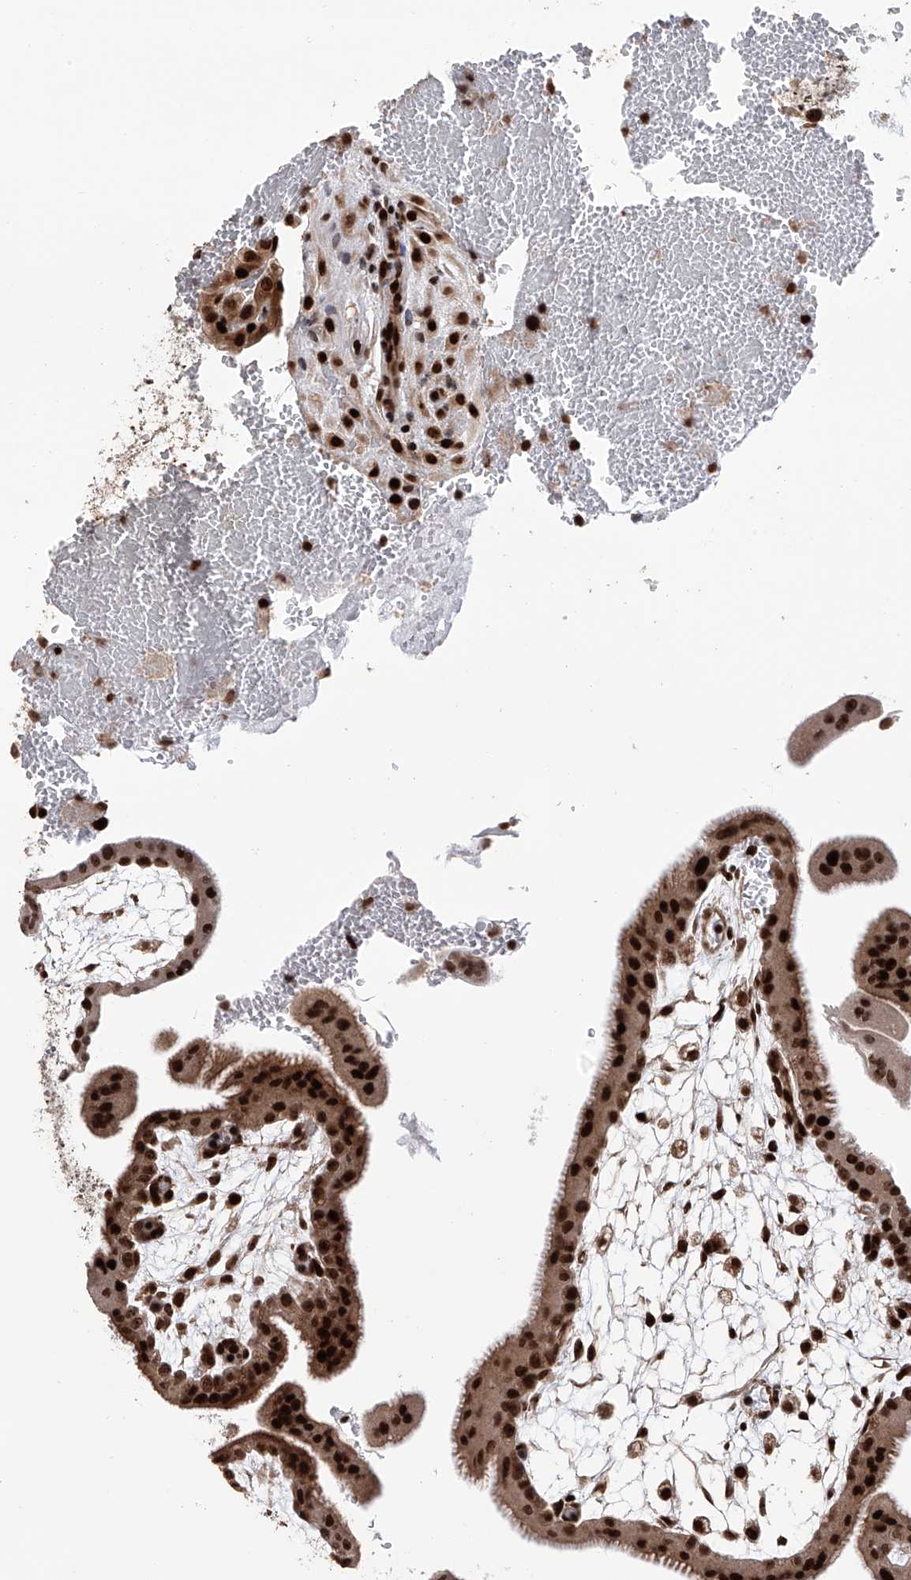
{"staining": {"intensity": "strong", "quantity": ">75%", "location": "cytoplasmic/membranous,nuclear"}, "tissue": "placenta", "cell_type": "Decidual cells", "image_type": "normal", "snomed": [{"axis": "morphology", "description": "Normal tissue, NOS"}, {"axis": "topography", "description": "Placenta"}], "caption": "The photomicrograph demonstrates immunohistochemical staining of normal placenta. There is strong cytoplasmic/membranous,nuclear expression is identified in about >75% of decidual cells.", "gene": "PAK1IP1", "patient": {"sex": "female", "age": 35}}